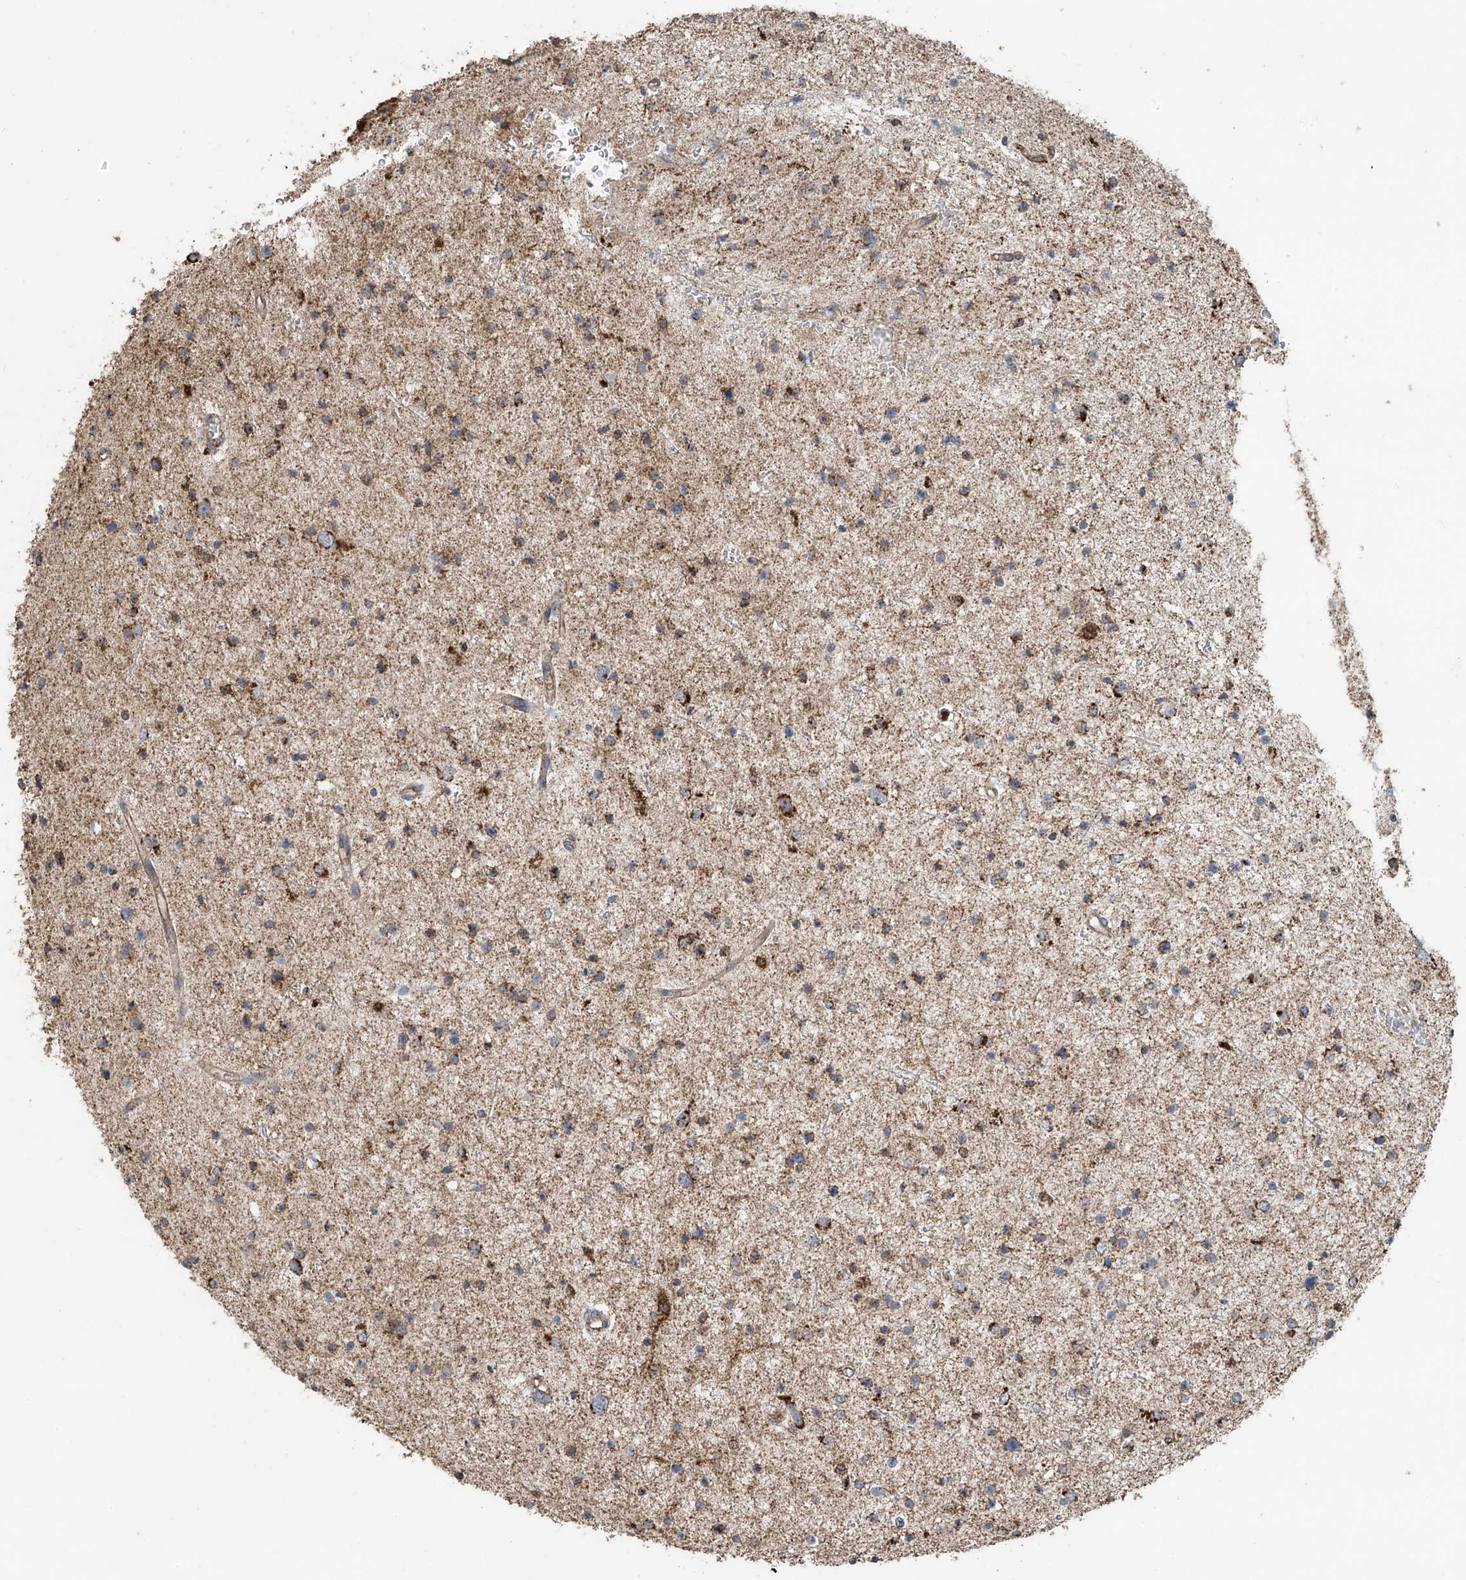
{"staining": {"intensity": "moderate", "quantity": "25%-75%", "location": "cytoplasmic/membranous"}, "tissue": "glioma", "cell_type": "Tumor cells", "image_type": "cancer", "snomed": [{"axis": "morphology", "description": "Glioma, malignant, Low grade"}, {"axis": "topography", "description": "Brain"}], "caption": "Moderate cytoplasmic/membranous staining is identified in about 25%-75% of tumor cells in malignant low-grade glioma. (DAB IHC with brightfield microscopy, high magnification).", "gene": "UQCC1", "patient": {"sex": "female", "age": 37}}